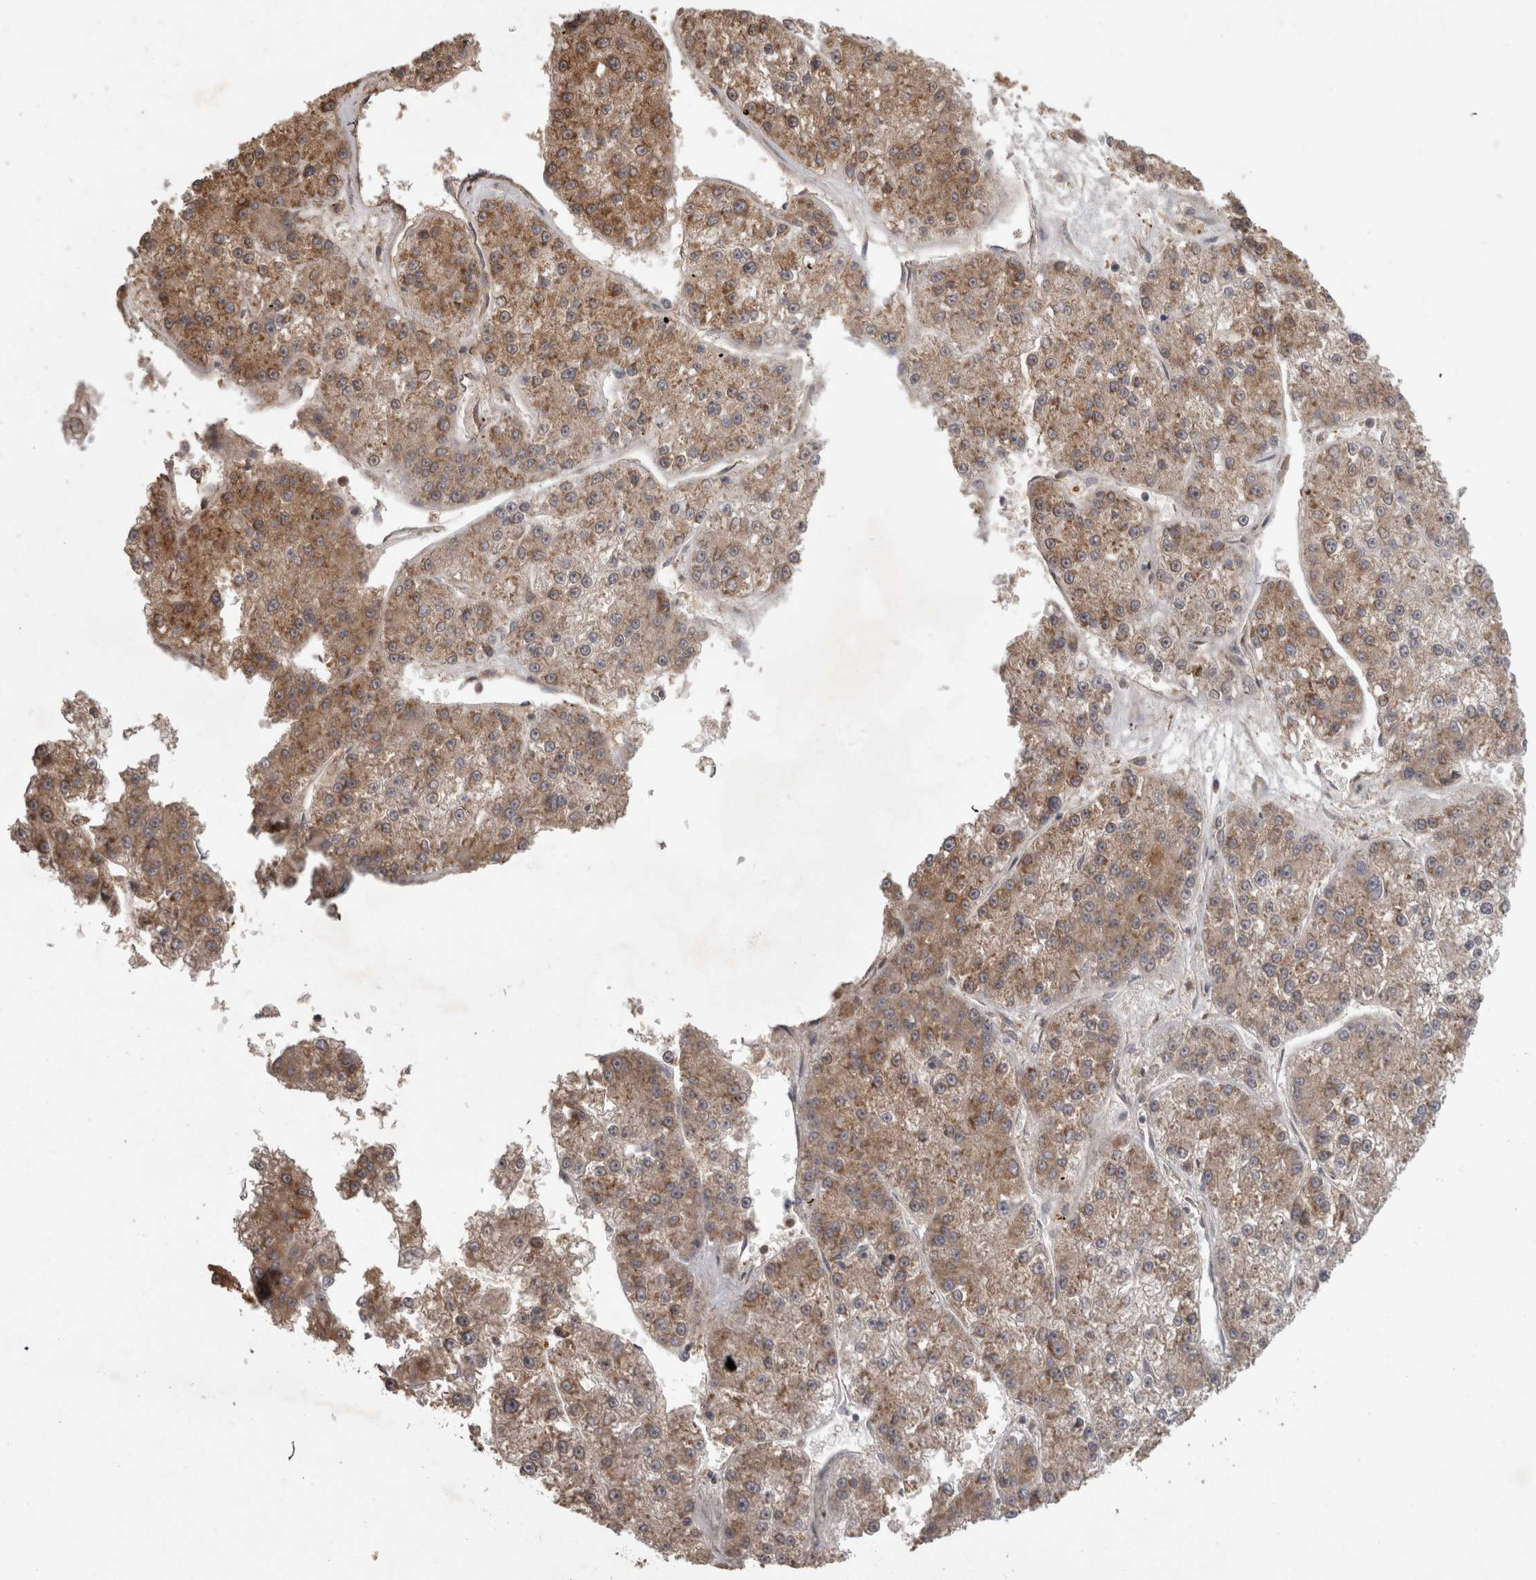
{"staining": {"intensity": "moderate", "quantity": ">75%", "location": "cytoplasmic/membranous"}, "tissue": "liver cancer", "cell_type": "Tumor cells", "image_type": "cancer", "snomed": [{"axis": "morphology", "description": "Carcinoma, Hepatocellular, NOS"}, {"axis": "topography", "description": "Liver"}], "caption": "Protein staining of liver cancer (hepatocellular carcinoma) tissue reveals moderate cytoplasmic/membranous expression in approximately >75% of tumor cells.", "gene": "MICU3", "patient": {"sex": "female", "age": 73}}